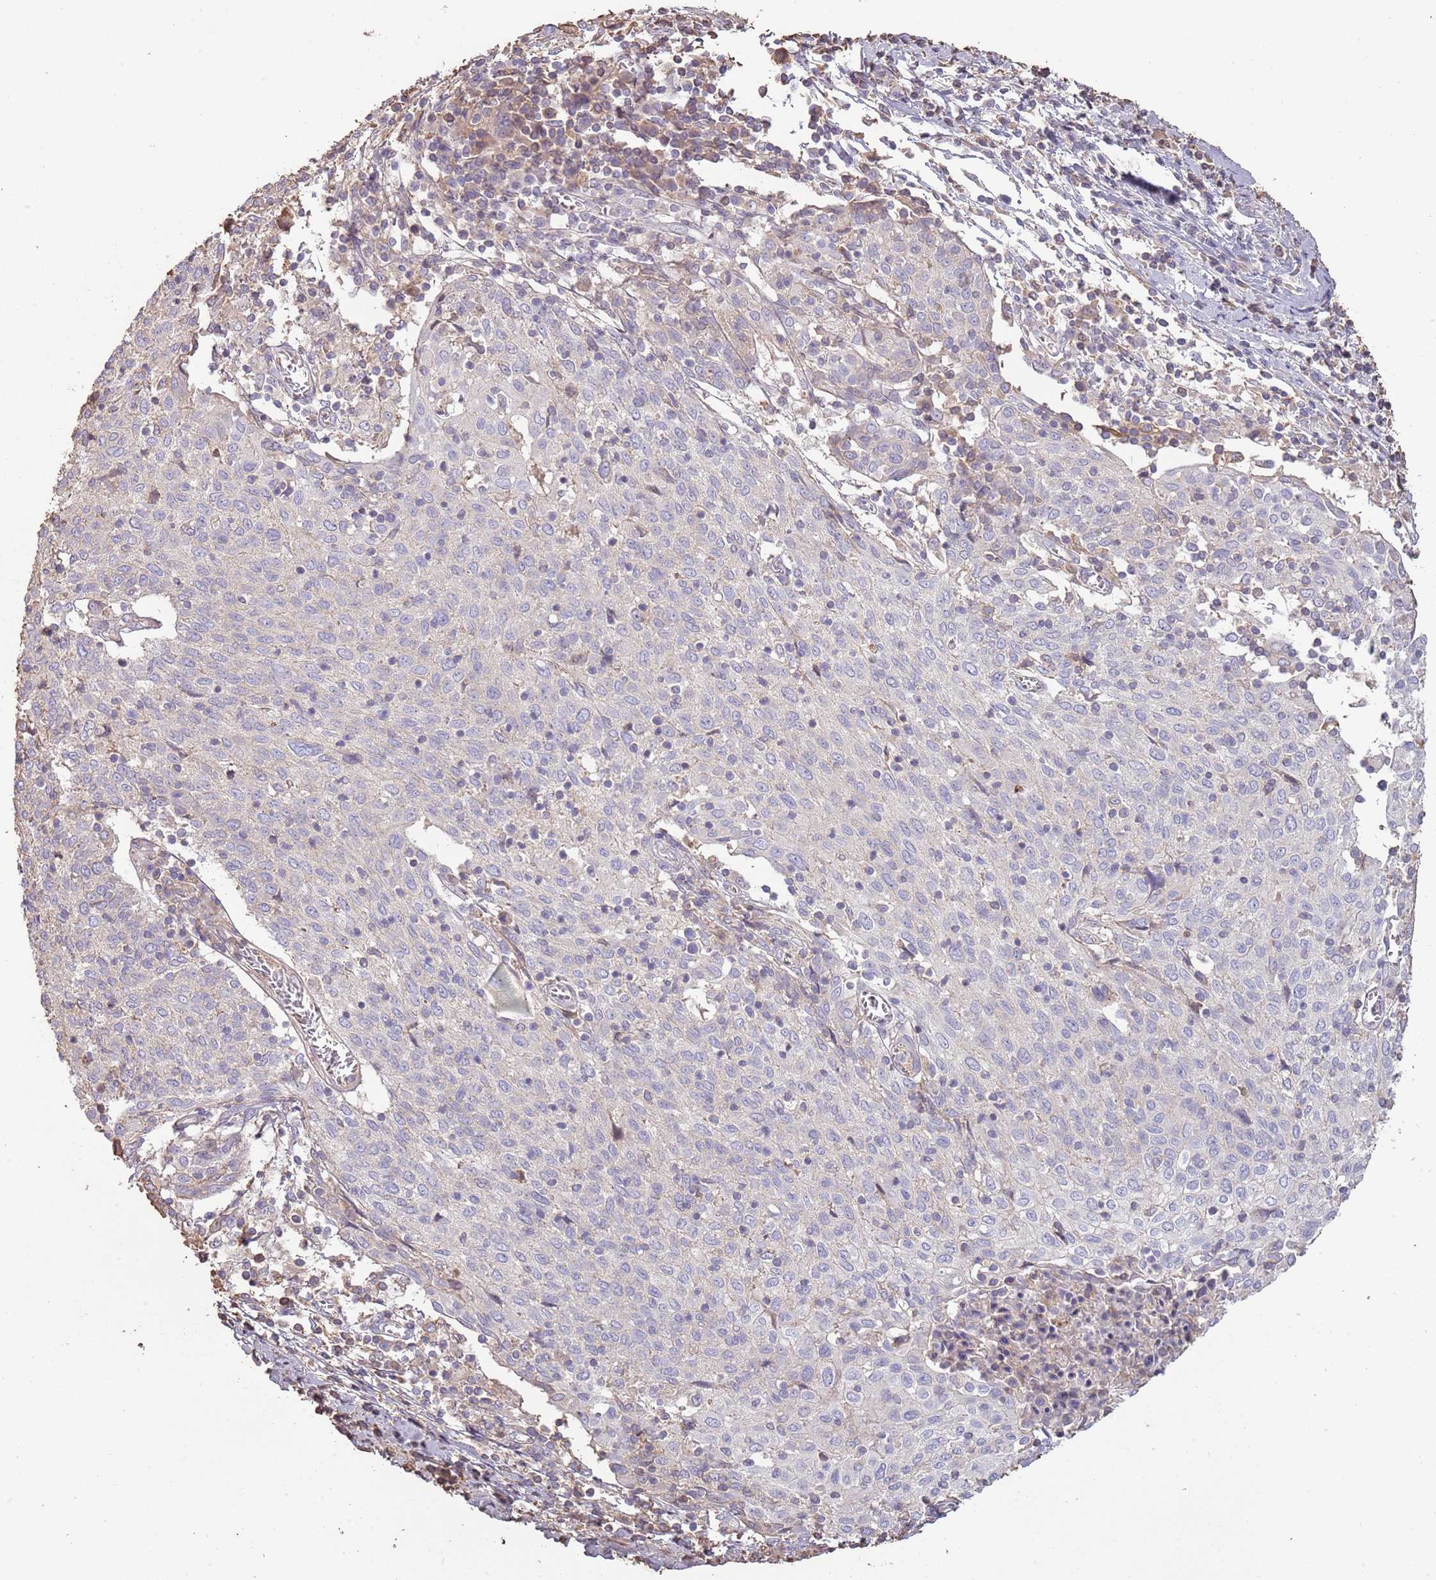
{"staining": {"intensity": "negative", "quantity": "none", "location": "none"}, "tissue": "cervical cancer", "cell_type": "Tumor cells", "image_type": "cancer", "snomed": [{"axis": "morphology", "description": "Squamous cell carcinoma, NOS"}, {"axis": "topography", "description": "Cervix"}], "caption": "Cervical cancer (squamous cell carcinoma) was stained to show a protein in brown. There is no significant positivity in tumor cells. (Brightfield microscopy of DAB IHC at high magnification).", "gene": "FECH", "patient": {"sex": "female", "age": 52}}